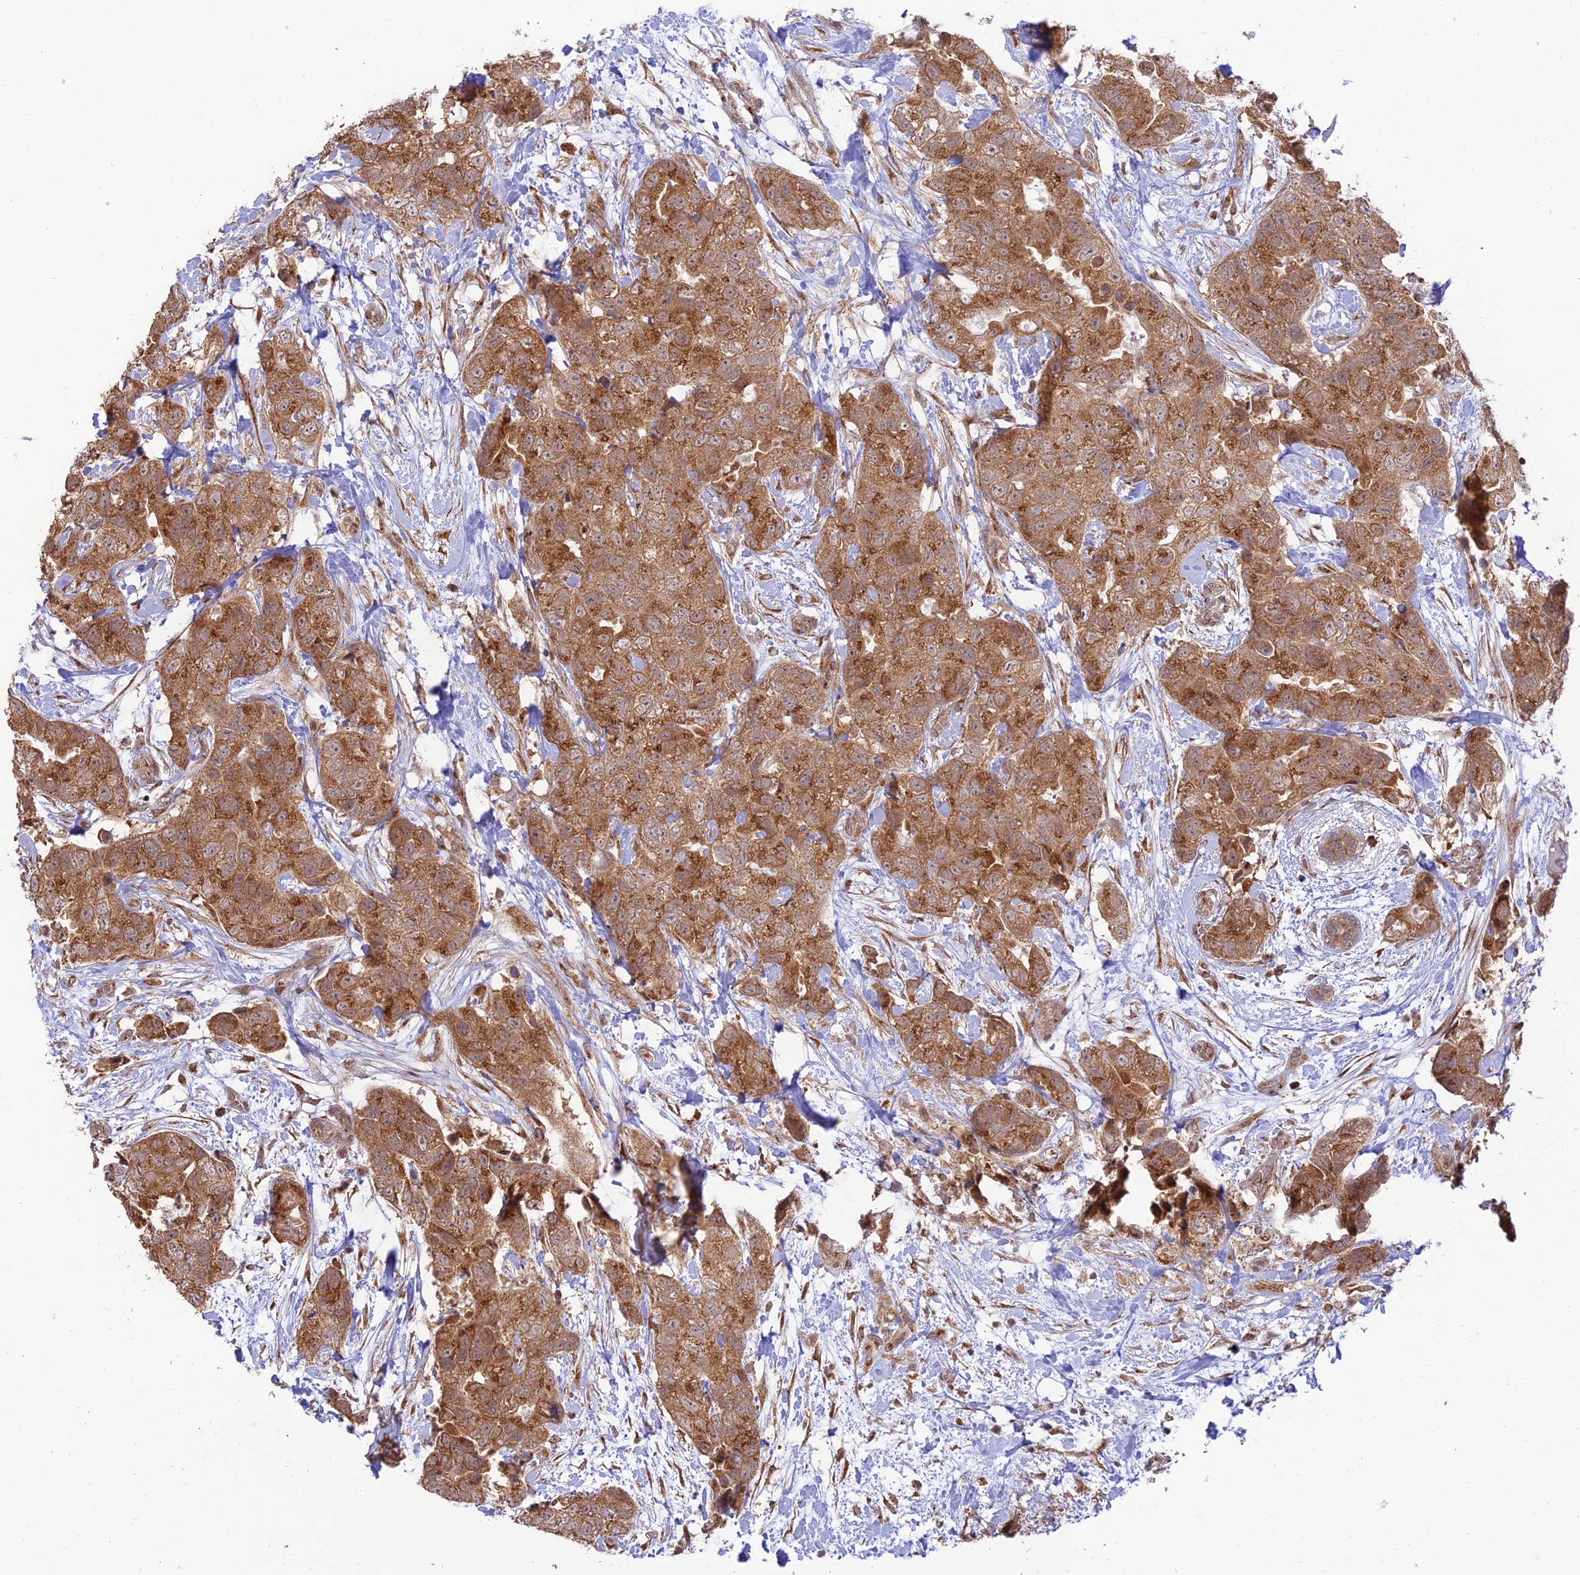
{"staining": {"intensity": "moderate", "quantity": ">75%", "location": "cytoplasmic/membranous"}, "tissue": "breast cancer", "cell_type": "Tumor cells", "image_type": "cancer", "snomed": [{"axis": "morphology", "description": "Duct carcinoma"}, {"axis": "topography", "description": "Breast"}], "caption": "Tumor cells show medium levels of moderate cytoplasmic/membranous positivity in about >75% of cells in breast cancer.", "gene": "GOLGA3", "patient": {"sex": "female", "age": 62}}